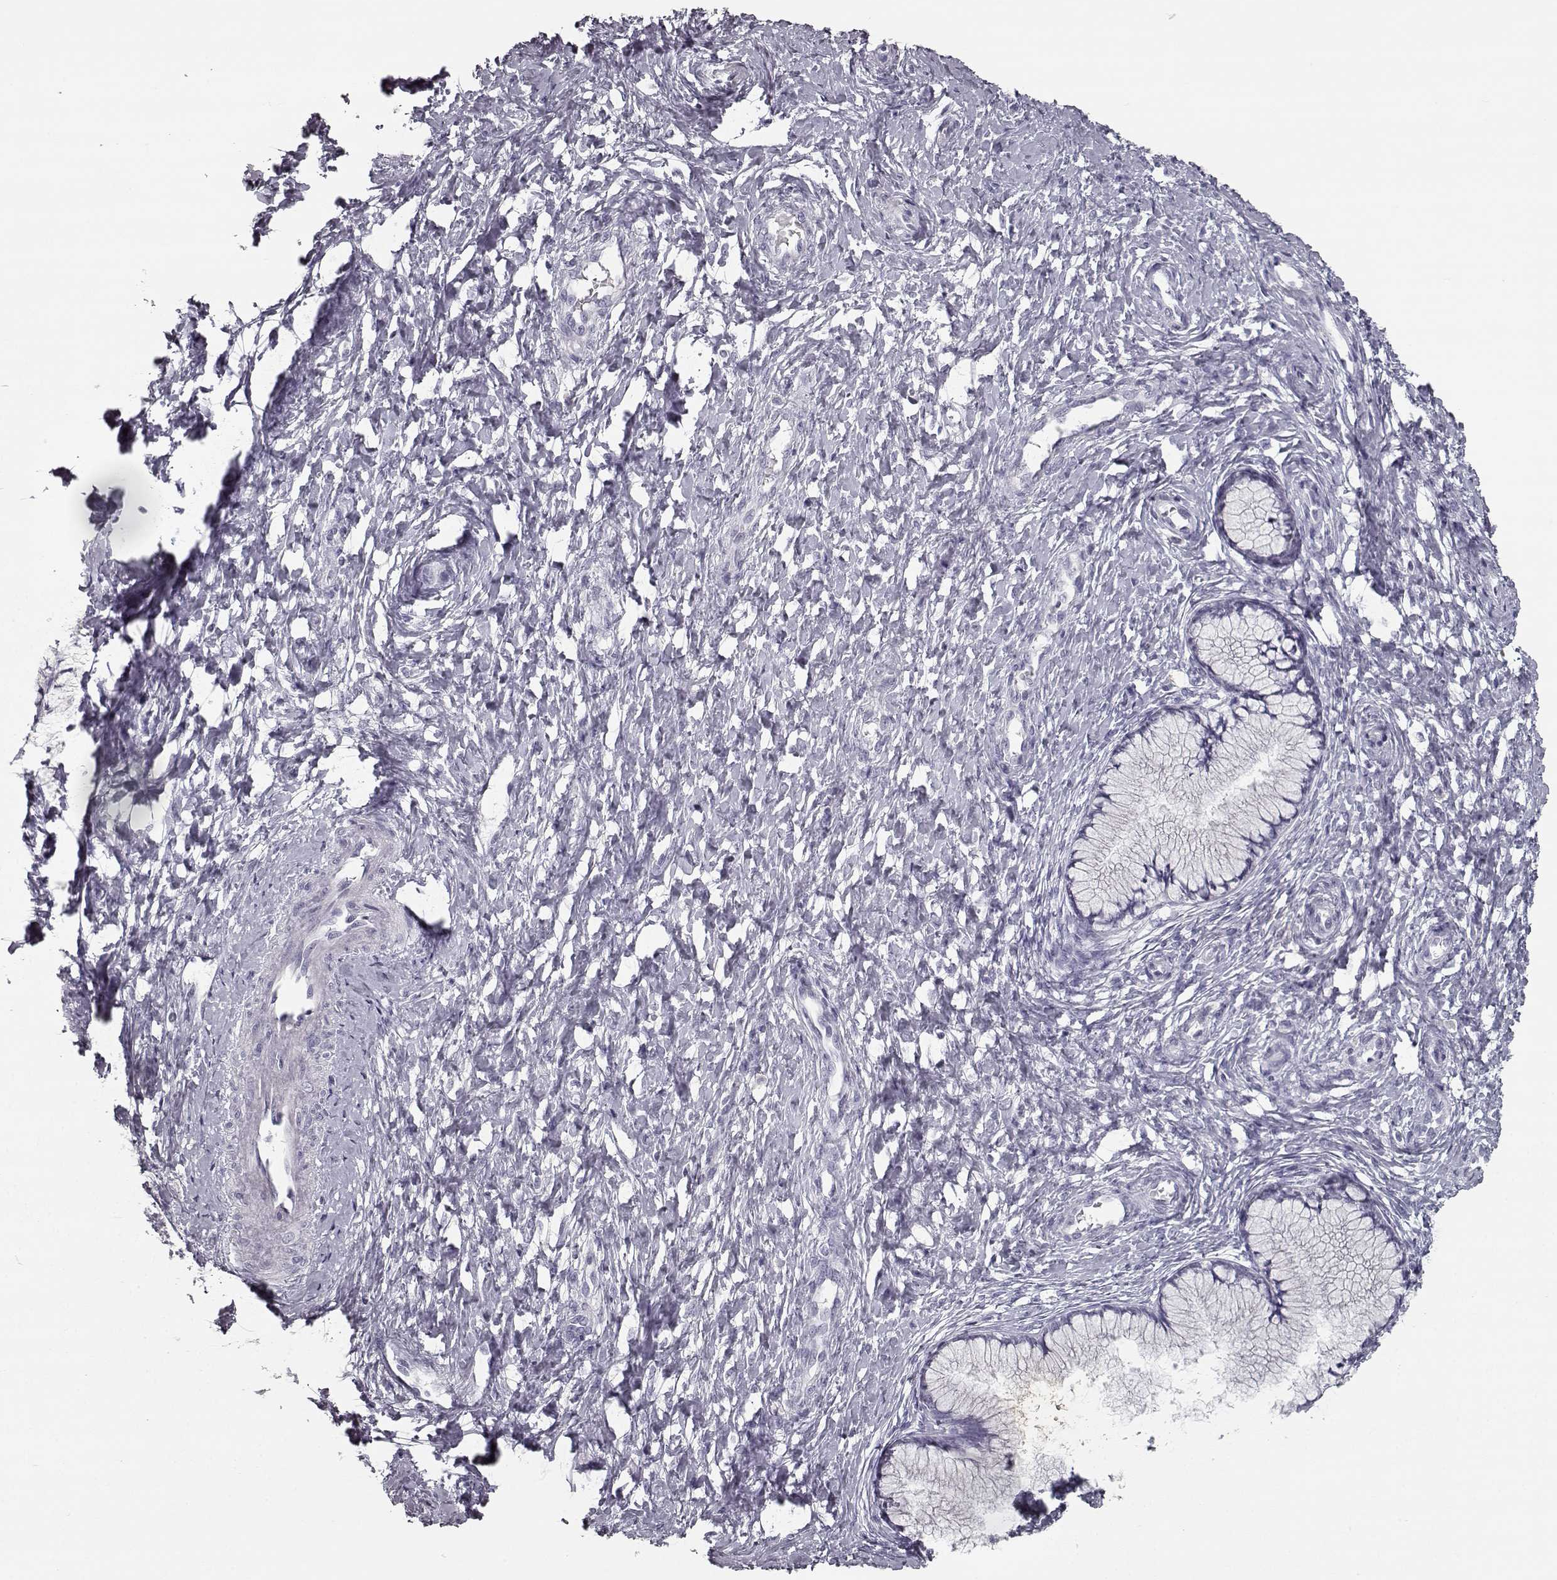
{"staining": {"intensity": "negative", "quantity": "none", "location": "none"}, "tissue": "cervix", "cell_type": "Glandular cells", "image_type": "normal", "snomed": [{"axis": "morphology", "description": "Normal tissue, NOS"}, {"axis": "topography", "description": "Cervix"}], "caption": "Immunohistochemistry photomicrograph of normal cervix: cervix stained with DAB (3,3'-diaminobenzidine) displays no significant protein staining in glandular cells.", "gene": "SEMG2", "patient": {"sex": "female", "age": 37}}